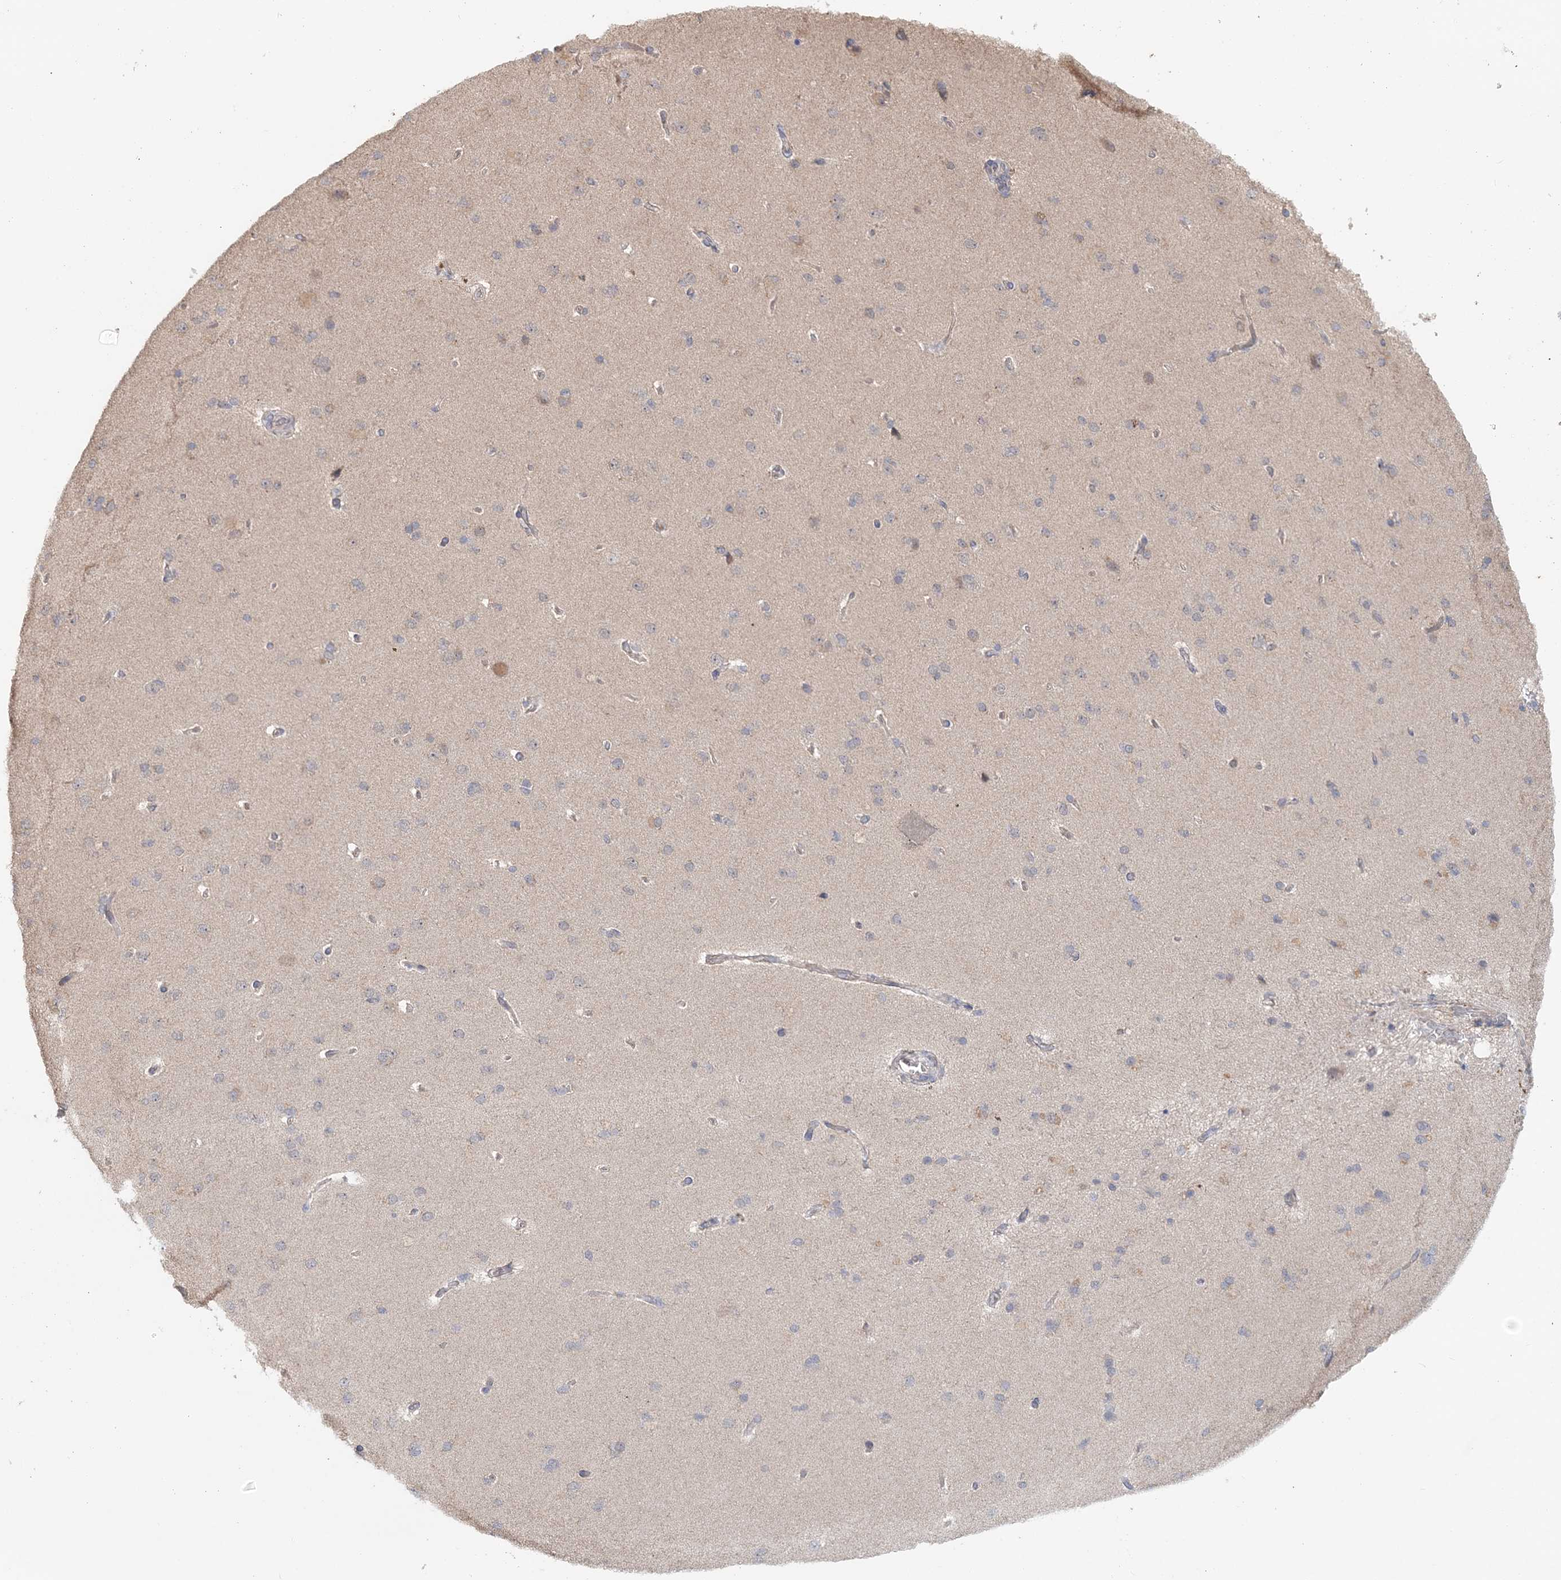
{"staining": {"intensity": "negative", "quantity": "none", "location": "none"}, "tissue": "cerebral cortex", "cell_type": "Endothelial cells", "image_type": "normal", "snomed": [{"axis": "morphology", "description": "Normal tissue, NOS"}, {"axis": "topography", "description": "Cerebral cortex"}], "caption": "Normal cerebral cortex was stained to show a protein in brown. There is no significant expression in endothelial cells. The staining is performed using DAB (3,3'-diaminobenzidine) brown chromogen with nuclei counter-stained in using hematoxylin.", "gene": "FBXO38", "patient": {"sex": "male", "age": 62}}